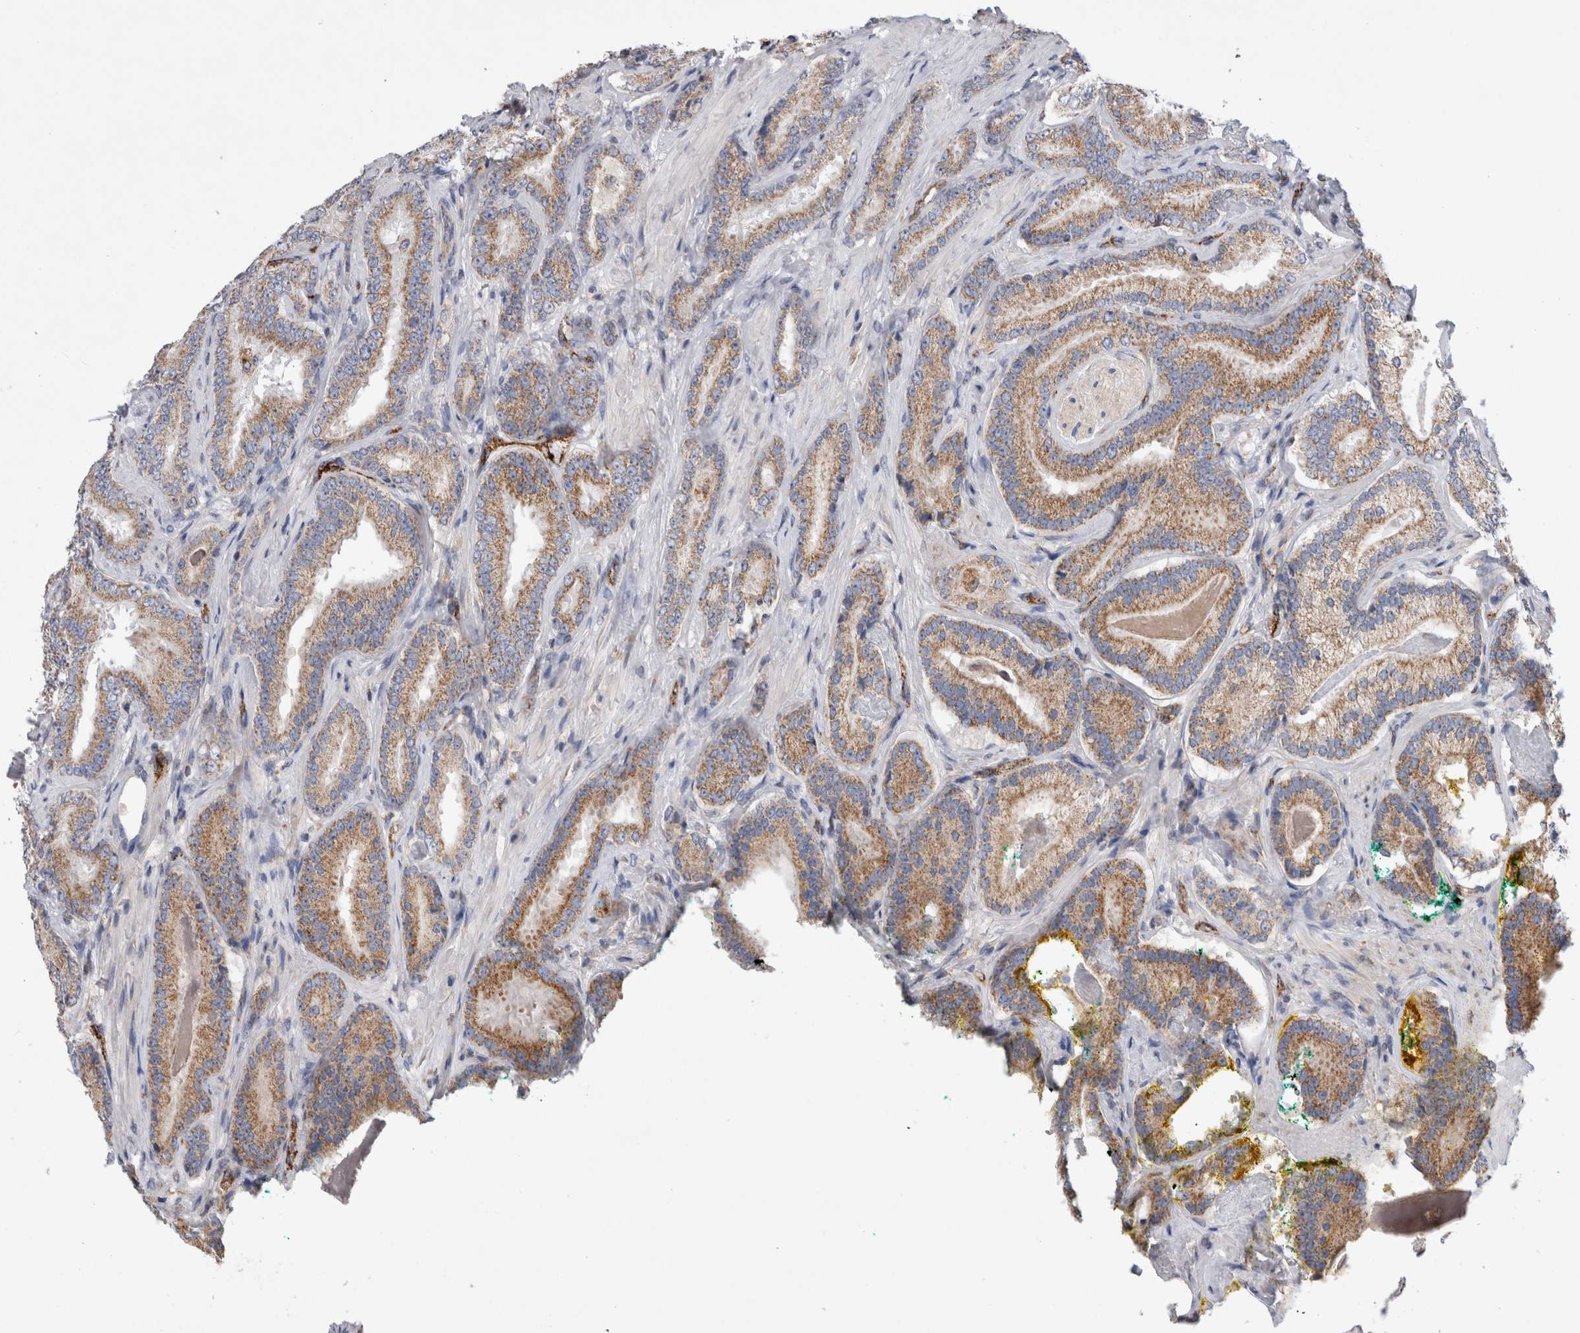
{"staining": {"intensity": "moderate", "quantity": ">75%", "location": "cytoplasmic/membranous"}, "tissue": "prostate cancer", "cell_type": "Tumor cells", "image_type": "cancer", "snomed": [{"axis": "morphology", "description": "Adenocarcinoma, Low grade"}, {"axis": "topography", "description": "Prostate"}], "caption": "Prostate cancer (adenocarcinoma (low-grade)) was stained to show a protein in brown. There is medium levels of moderate cytoplasmic/membranous staining in about >75% of tumor cells.", "gene": "IARS2", "patient": {"sex": "male", "age": 51}}